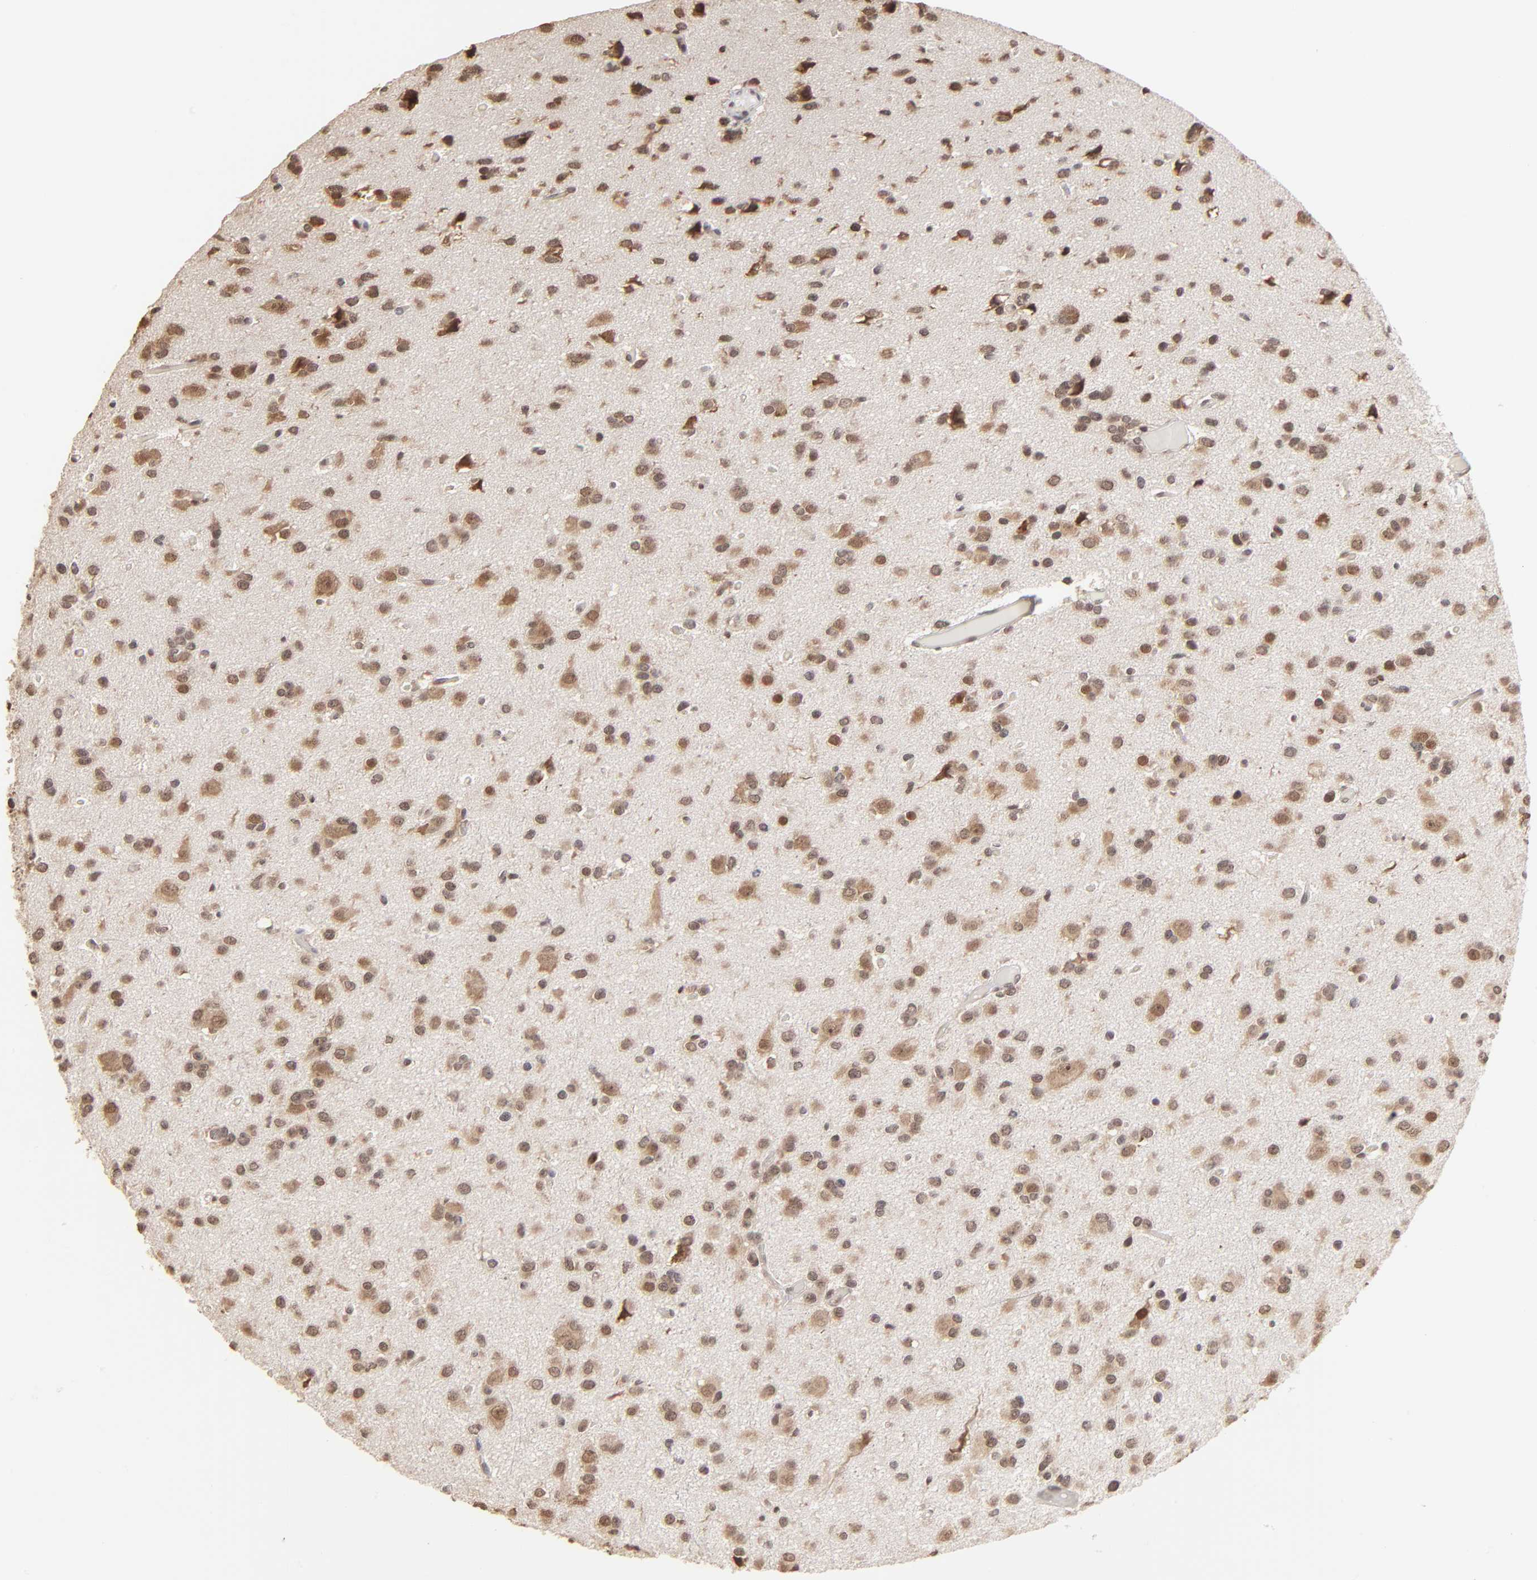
{"staining": {"intensity": "moderate", "quantity": ">75%", "location": "nuclear"}, "tissue": "glioma", "cell_type": "Tumor cells", "image_type": "cancer", "snomed": [{"axis": "morphology", "description": "Glioma, malignant, Low grade"}, {"axis": "topography", "description": "Brain"}], "caption": "Protein staining by IHC shows moderate nuclear staining in about >75% of tumor cells in glioma.", "gene": "BRPF1", "patient": {"sex": "male", "age": 42}}